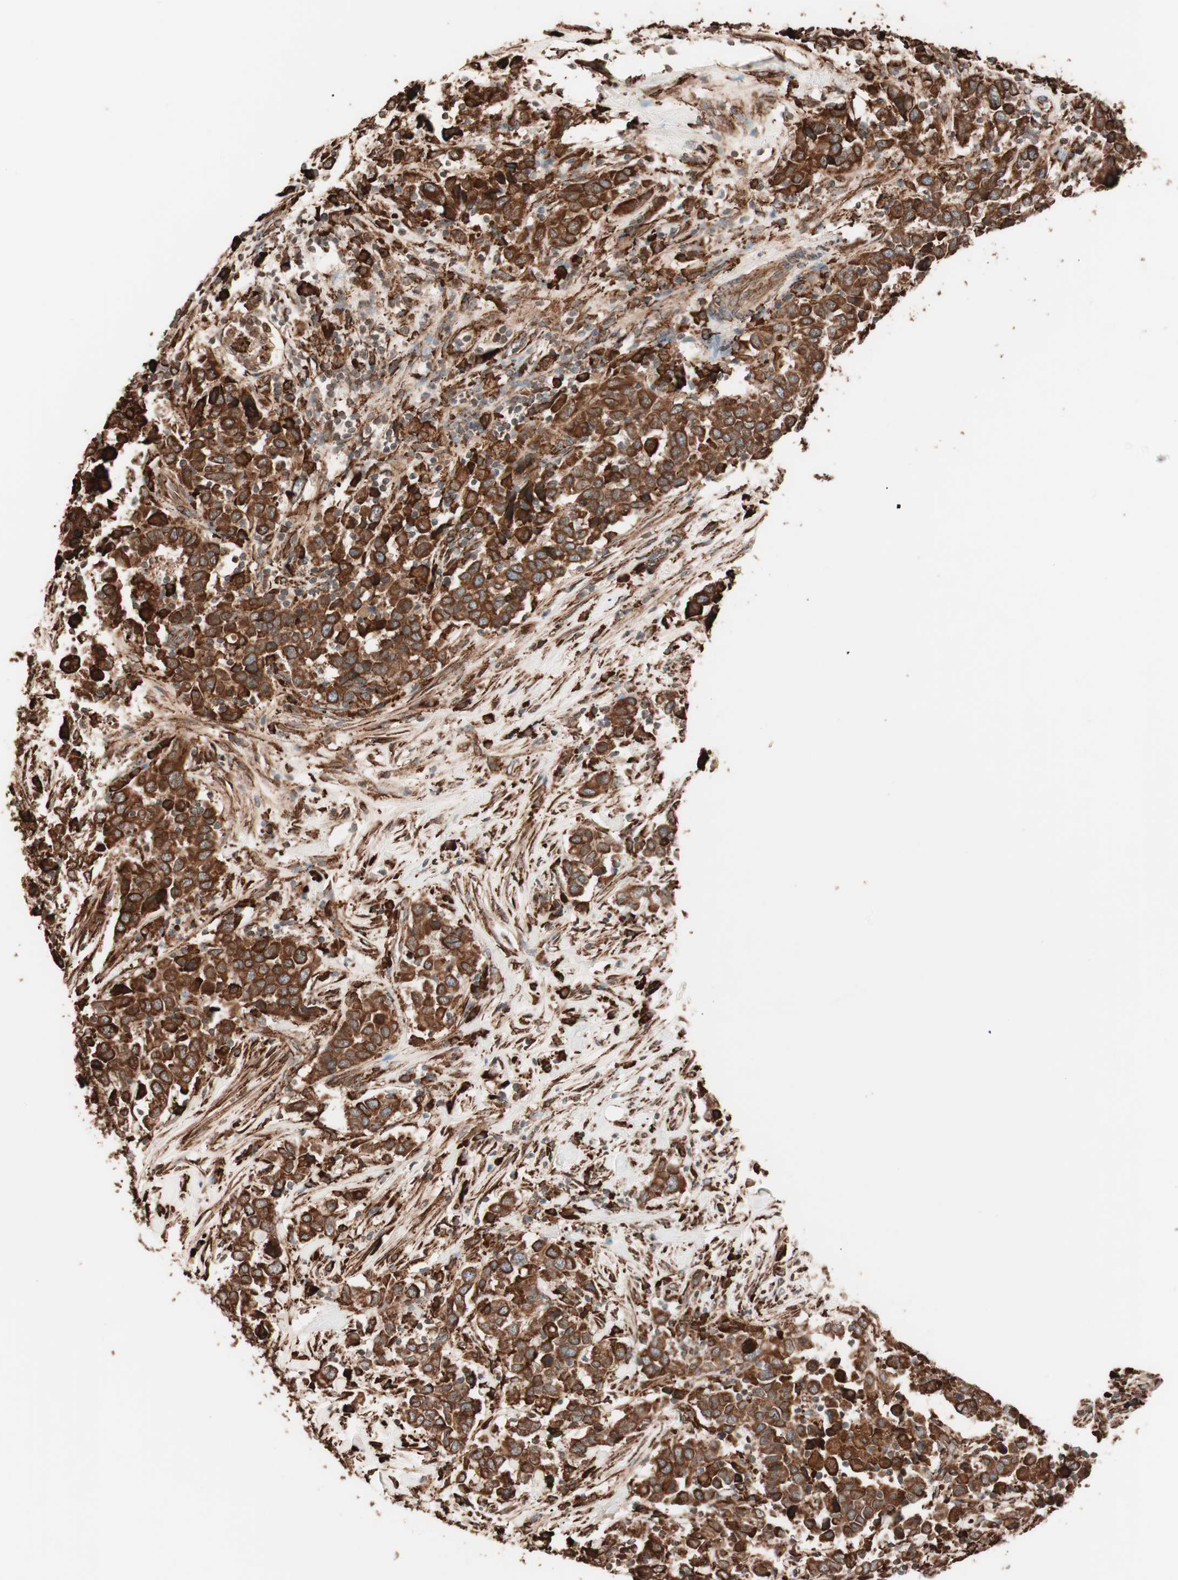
{"staining": {"intensity": "strong", "quantity": ">75%", "location": "cytoplasmic/membranous"}, "tissue": "urothelial cancer", "cell_type": "Tumor cells", "image_type": "cancer", "snomed": [{"axis": "morphology", "description": "Urothelial carcinoma, High grade"}, {"axis": "topography", "description": "Urinary bladder"}], "caption": "DAB (3,3'-diaminobenzidine) immunohistochemical staining of urothelial cancer reveals strong cytoplasmic/membranous protein positivity in approximately >75% of tumor cells. The staining was performed using DAB, with brown indicating positive protein expression. Nuclei are stained blue with hematoxylin.", "gene": "VEGFA", "patient": {"sex": "male", "age": 61}}